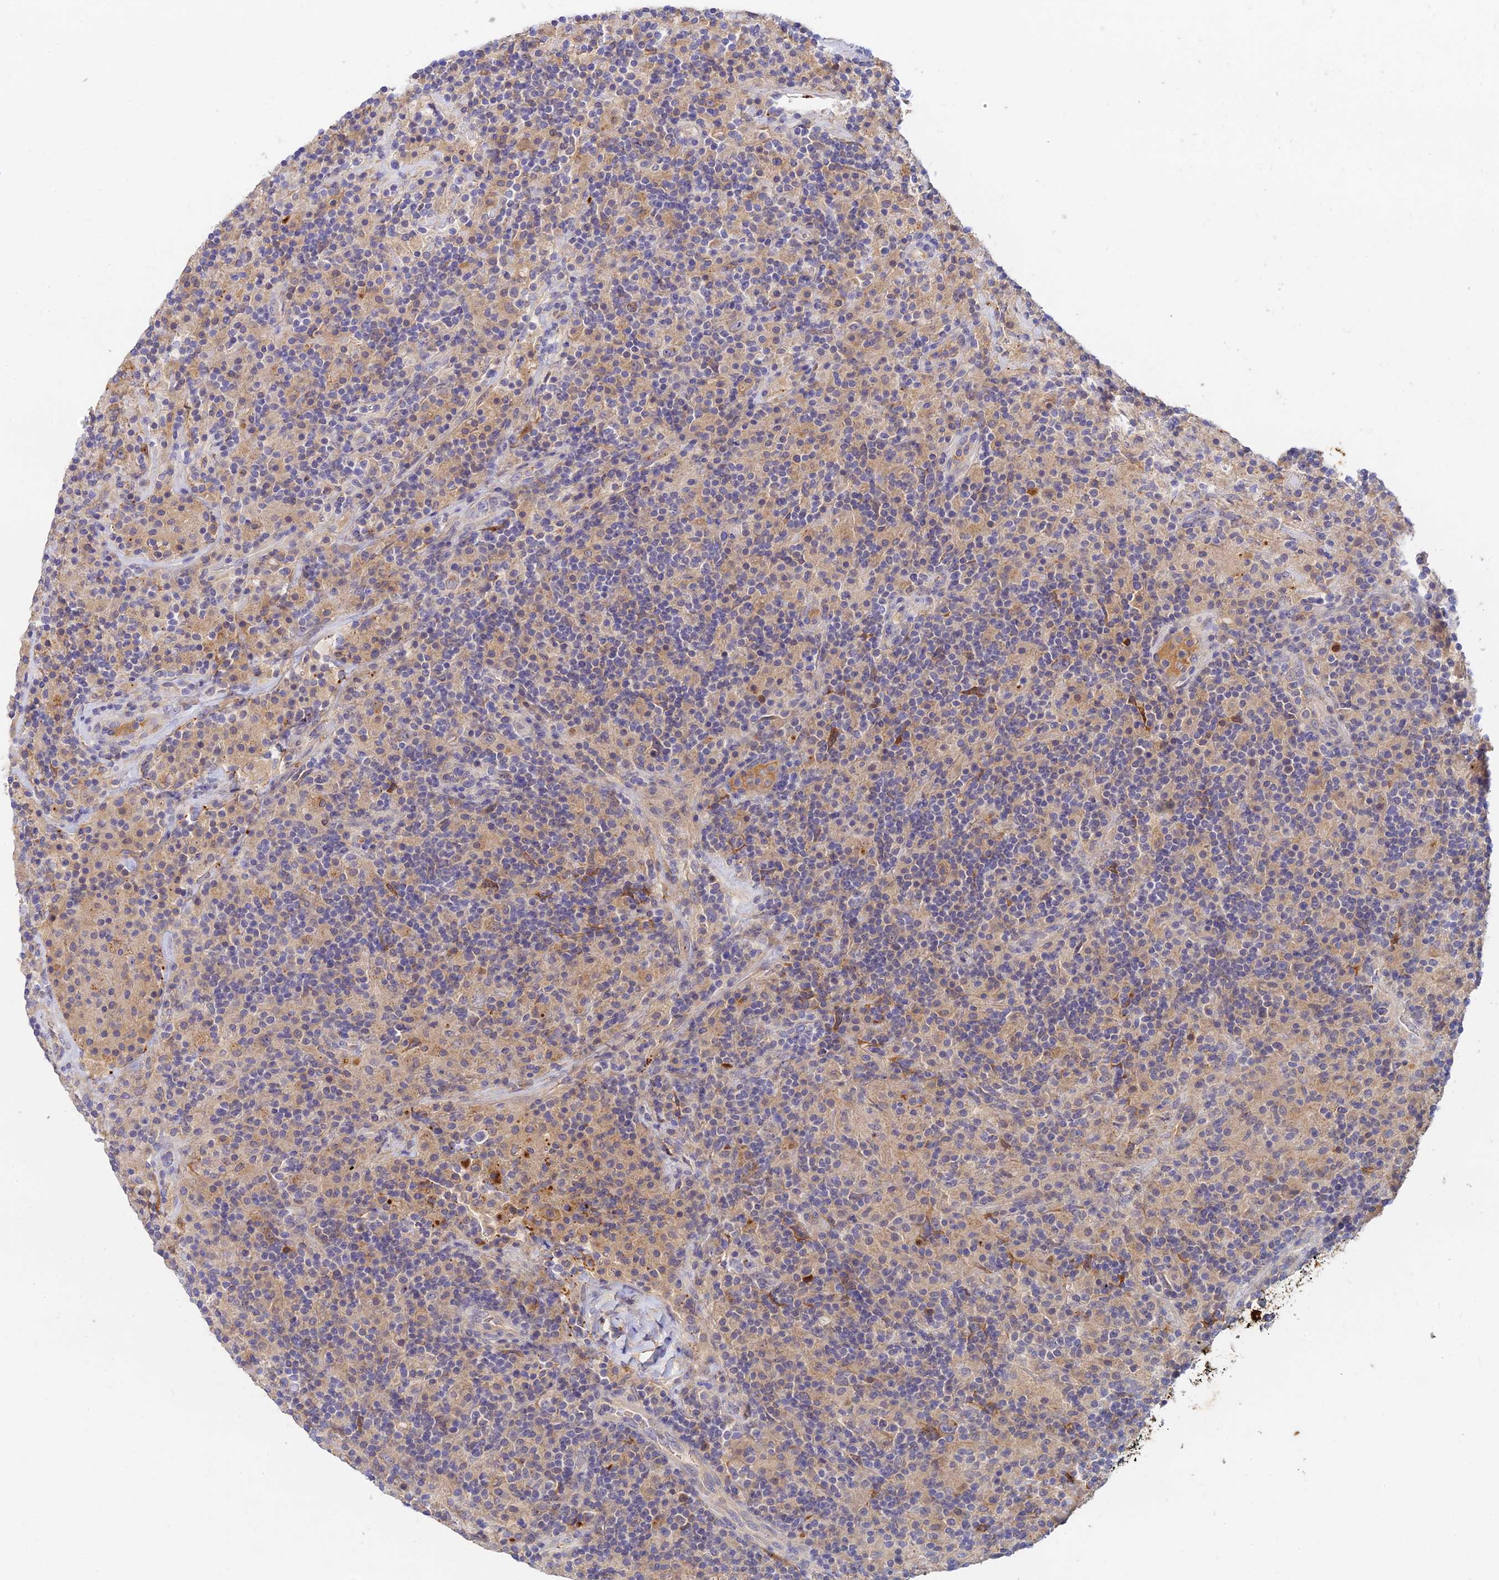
{"staining": {"intensity": "negative", "quantity": "none", "location": "none"}, "tissue": "lymphoma", "cell_type": "Tumor cells", "image_type": "cancer", "snomed": [{"axis": "morphology", "description": "Hodgkin's disease, NOS"}, {"axis": "topography", "description": "Lymph node"}], "caption": "Immunohistochemistry photomicrograph of human Hodgkin's disease stained for a protein (brown), which demonstrates no expression in tumor cells.", "gene": "ACSM5", "patient": {"sex": "male", "age": 70}}